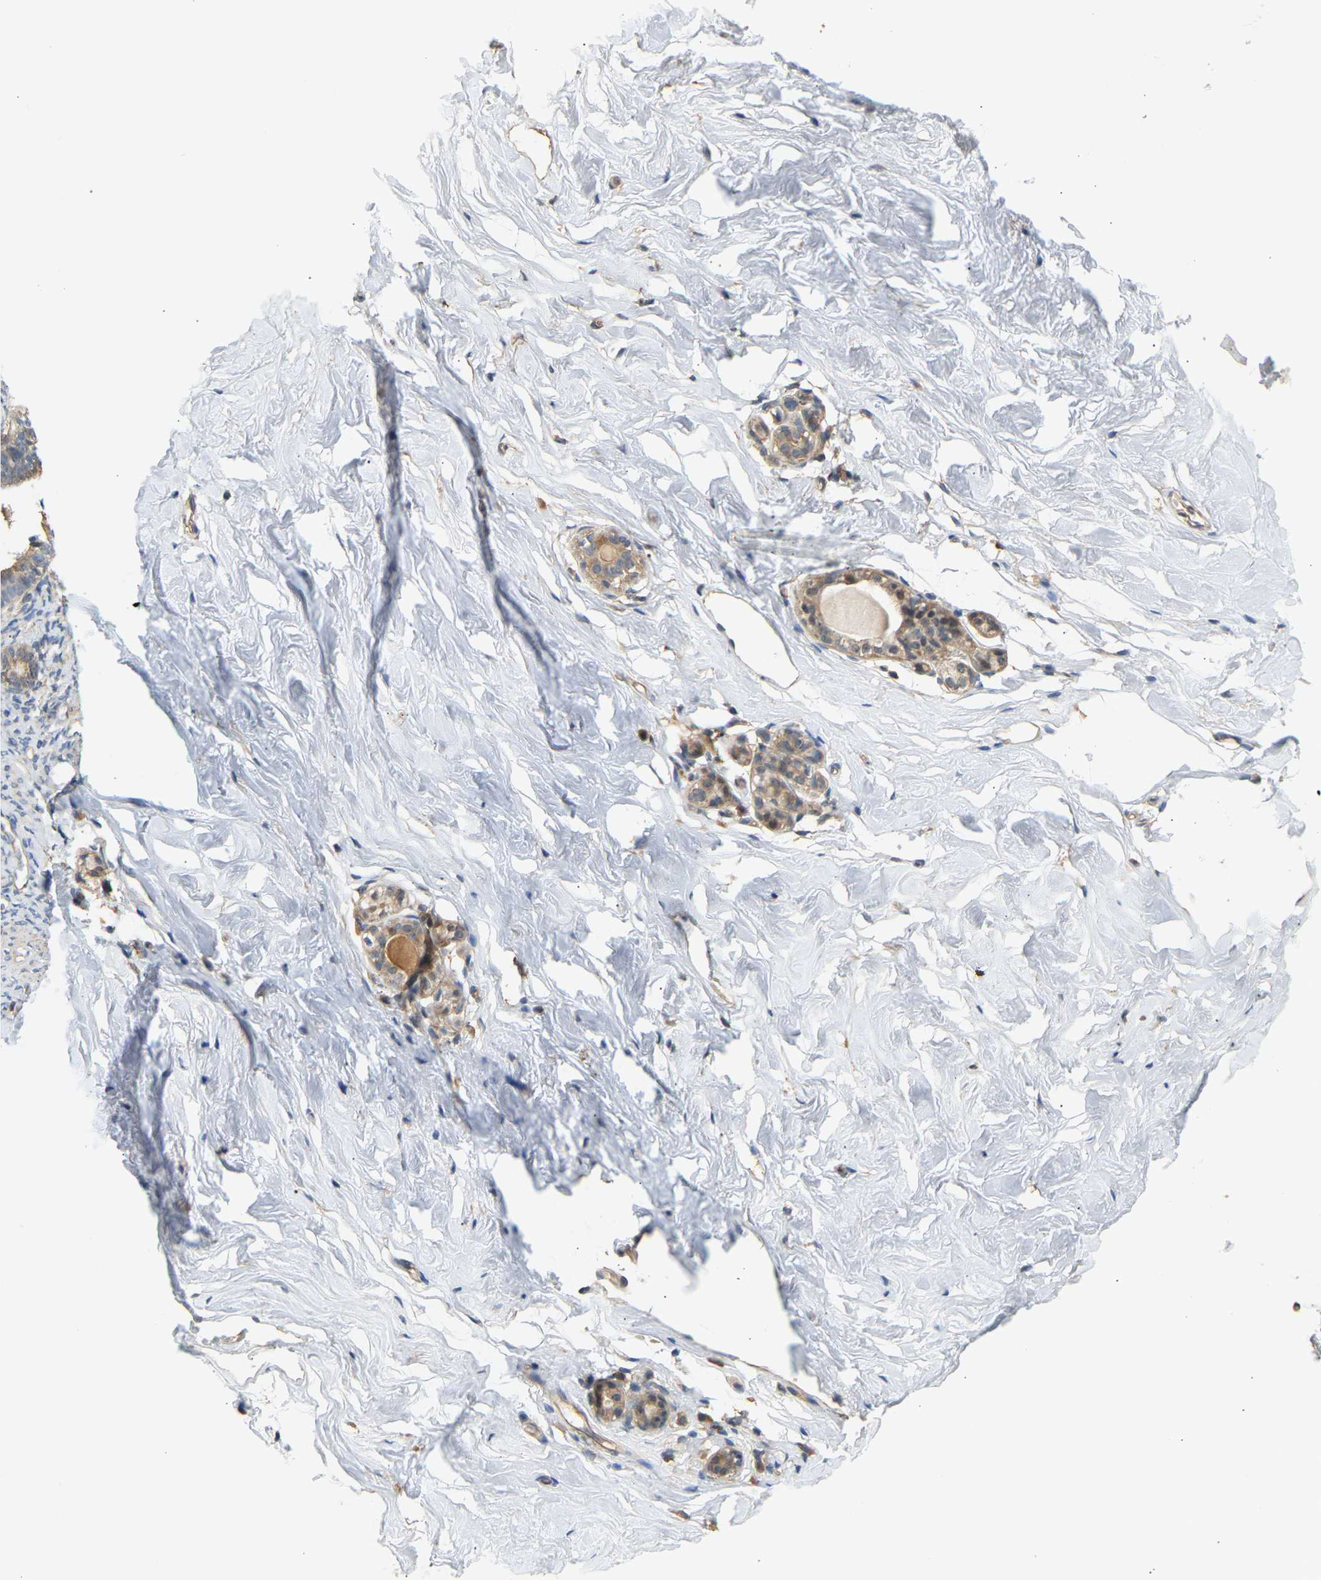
{"staining": {"intensity": "moderate", "quantity": ">75%", "location": "cytoplasmic/membranous"}, "tissue": "breast", "cell_type": "Glandular cells", "image_type": "normal", "snomed": [{"axis": "morphology", "description": "Normal tissue, NOS"}, {"axis": "topography", "description": "Breast"}], "caption": "Protein expression analysis of benign breast reveals moderate cytoplasmic/membranous staining in approximately >75% of glandular cells.", "gene": "RGL1", "patient": {"sex": "female", "age": 62}}